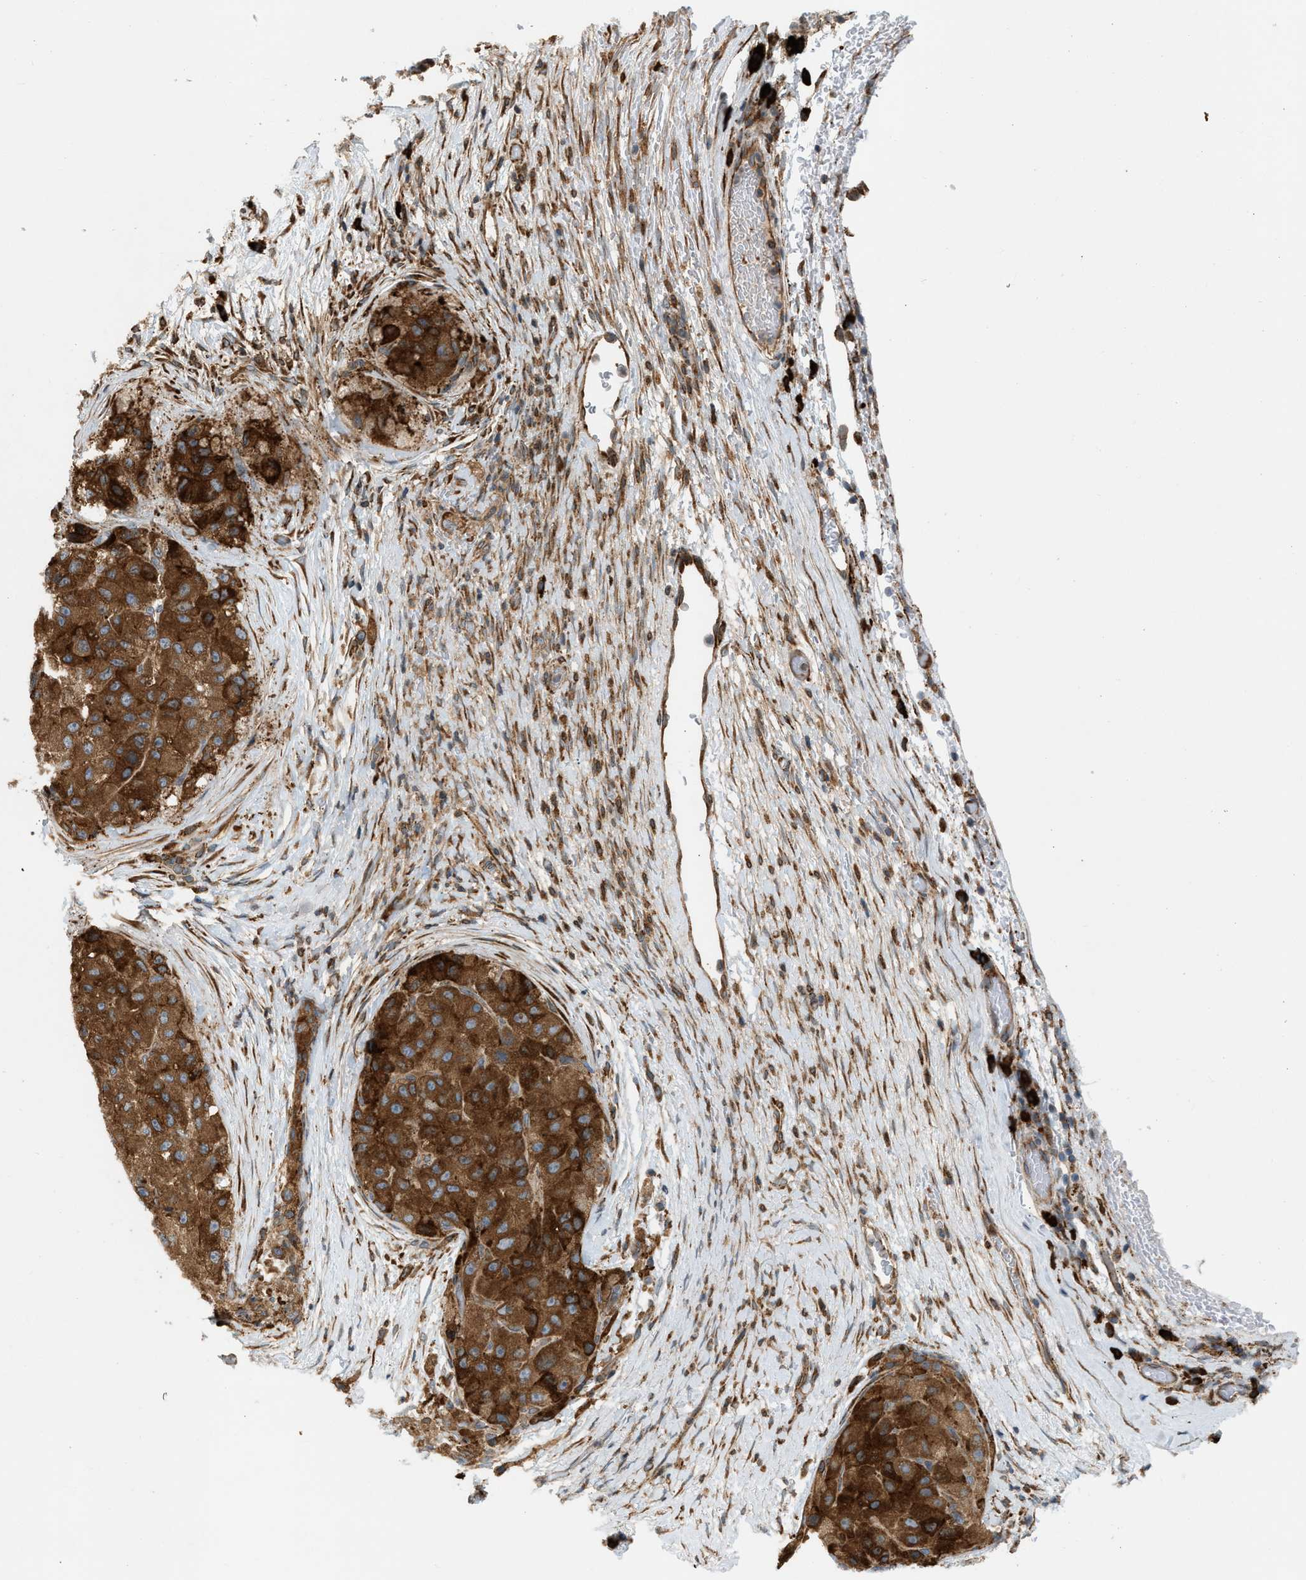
{"staining": {"intensity": "strong", "quantity": ">75%", "location": "cytoplasmic/membranous"}, "tissue": "liver cancer", "cell_type": "Tumor cells", "image_type": "cancer", "snomed": [{"axis": "morphology", "description": "Carcinoma, Hepatocellular, NOS"}, {"axis": "topography", "description": "Liver"}], "caption": "This is an image of IHC staining of hepatocellular carcinoma (liver), which shows strong staining in the cytoplasmic/membranous of tumor cells.", "gene": "BAIAP2L1", "patient": {"sex": "male", "age": 80}}